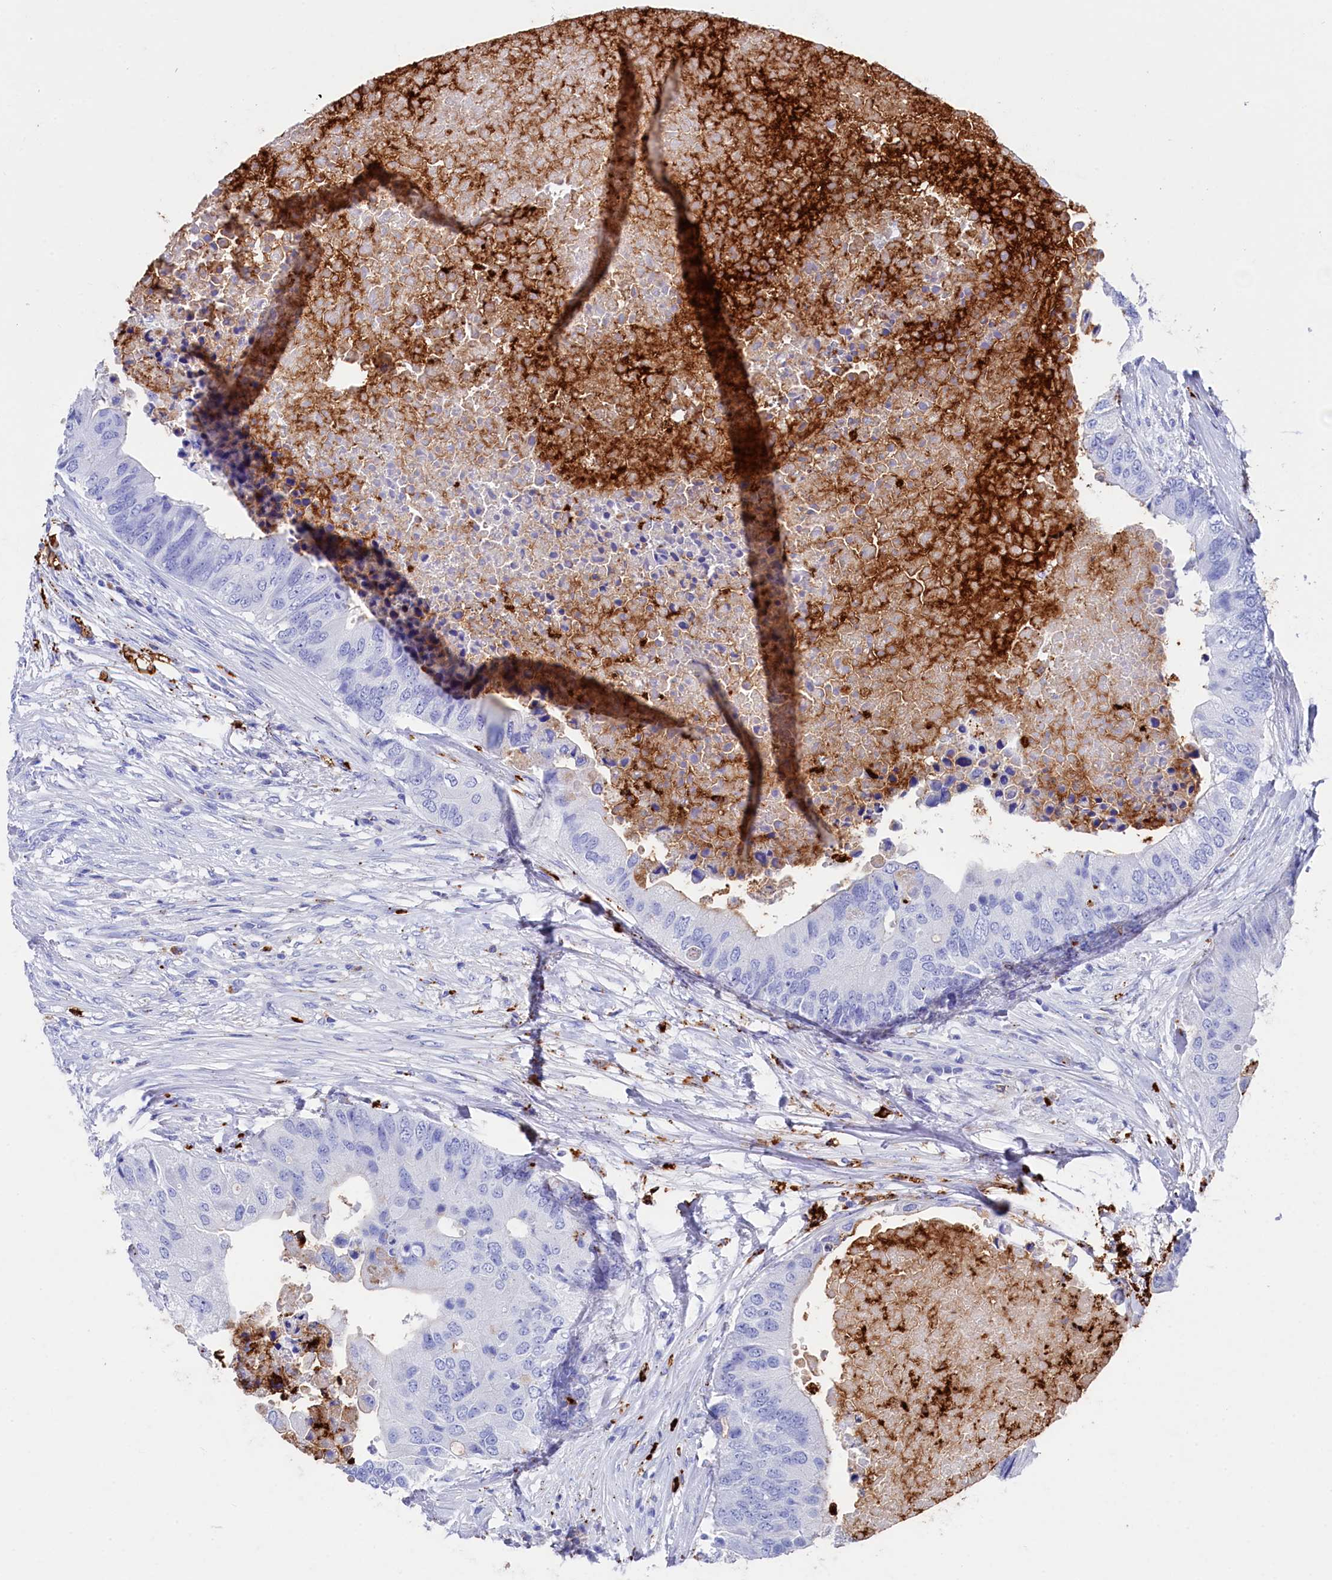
{"staining": {"intensity": "negative", "quantity": "none", "location": "none"}, "tissue": "colorectal cancer", "cell_type": "Tumor cells", "image_type": "cancer", "snomed": [{"axis": "morphology", "description": "Adenocarcinoma, NOS"}, {"axis": "topography", "description": "Colon"}], "caption": "Immunohistochemistry (IHC) of human colorectal cancer (adenocarcinoma) demonstrates no expression in tumor cells.", "gene": "PLAC8", "patient": {"sex": "male", "age": 71}}